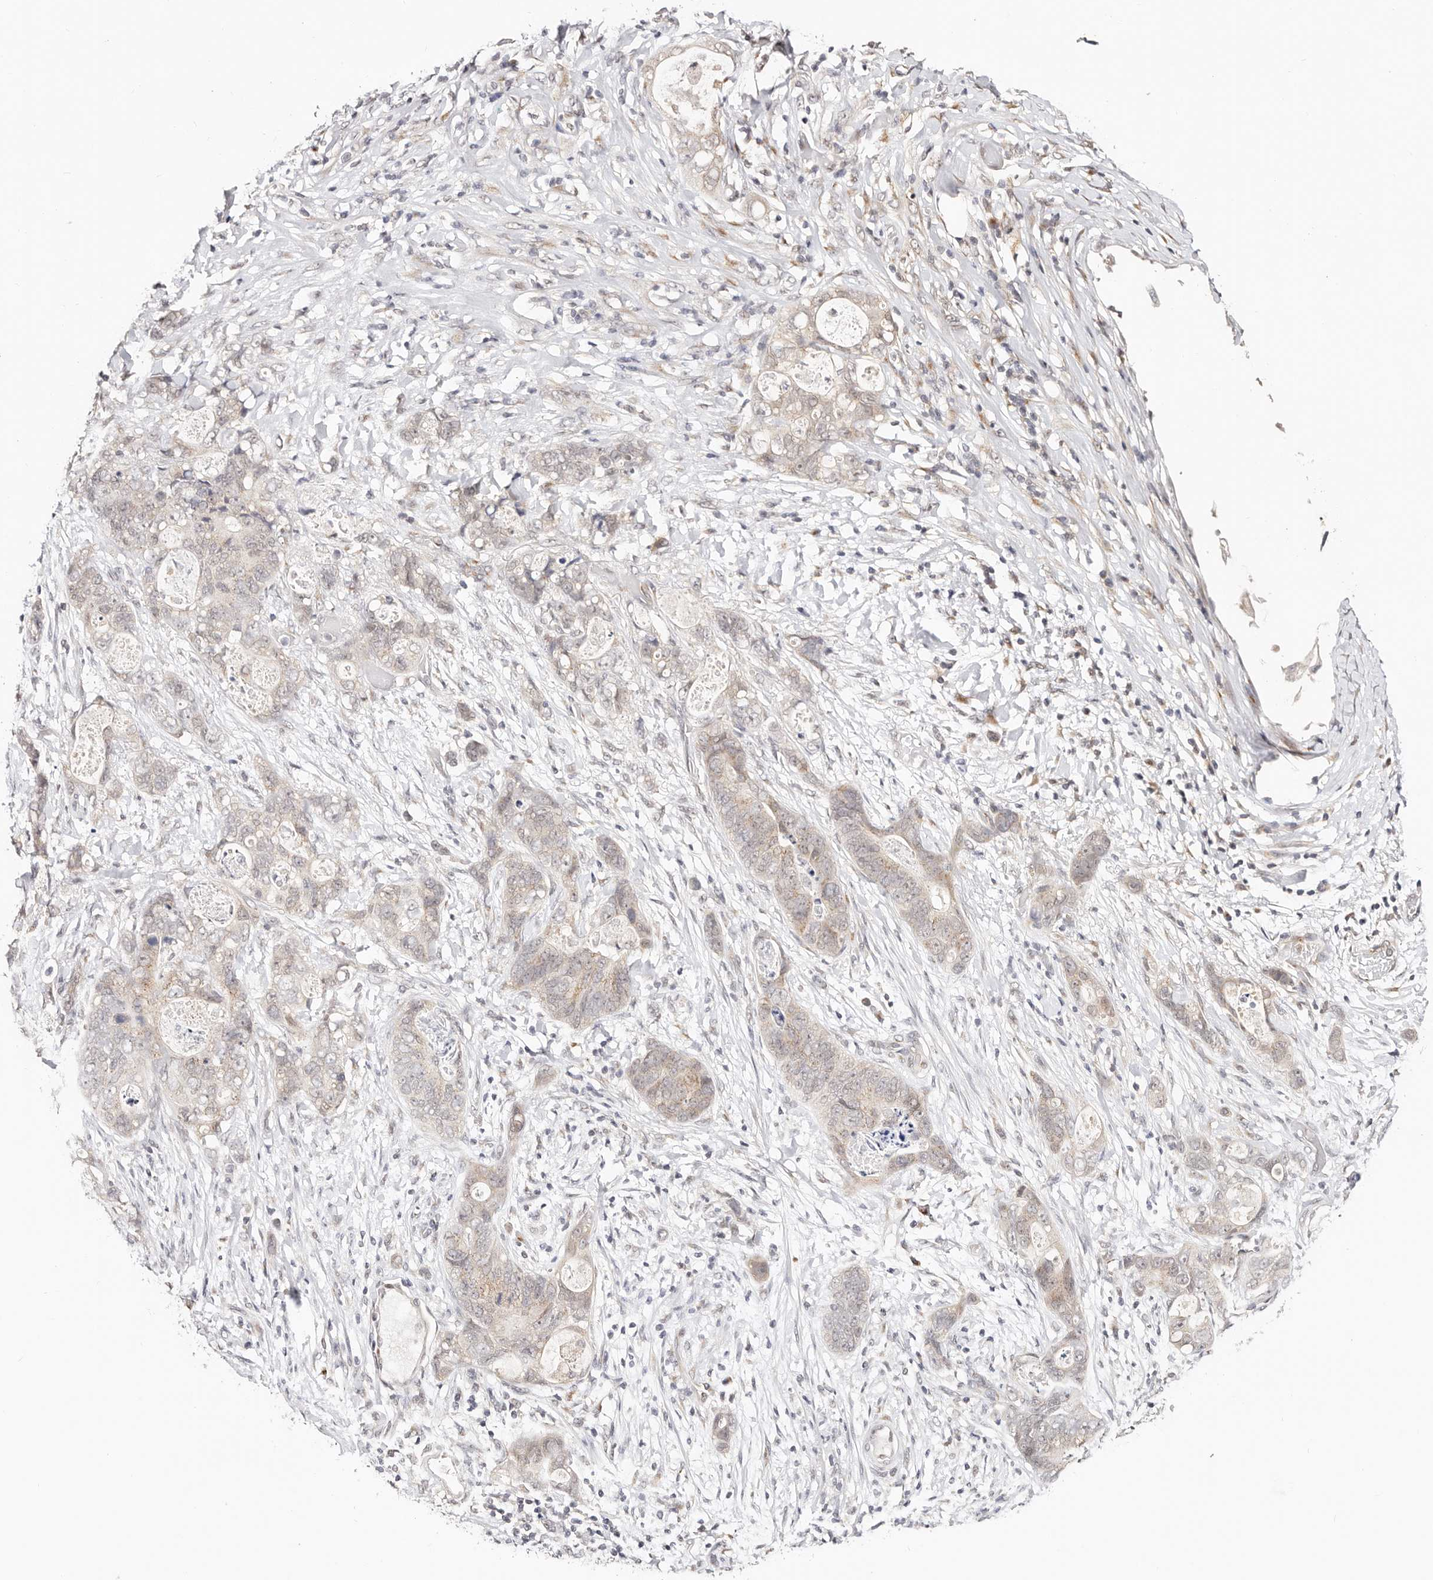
{"staining": {"intensity": "weak", "quantity": "25%-75%", "location": "cytoplasmic/membranous"}, "tissue": "stomach cancer", "cell_type": "Tumor cells", "image_type": "cancer", "snomed": [{"axis": "morphology", "description": "Normal tissue, NOS"}, {"axis": "morphology", "description": "Adenocarcinoma, NOS"}, {"axis": "topography", "description": "Stomach"}], "caption": "High-magnification brightfield microscopy of stomach adenocarcinoma stained with DAB (3,3'-diaminobenzidine) (brown) and counterstained with hematoxylin (blue). tumor cells exhibit weak cytoplasmic/membranous staining is appreciated in about25%-75% of cells. The protein of interest is stained brown, and the nuclei are stained in blue (DAB (3,3'-diaminobenzidine) IHC with brightfield microscopy, high magnification).", "gene": "VIPAS39", "patient": {"sex": "female", "age": 89}}